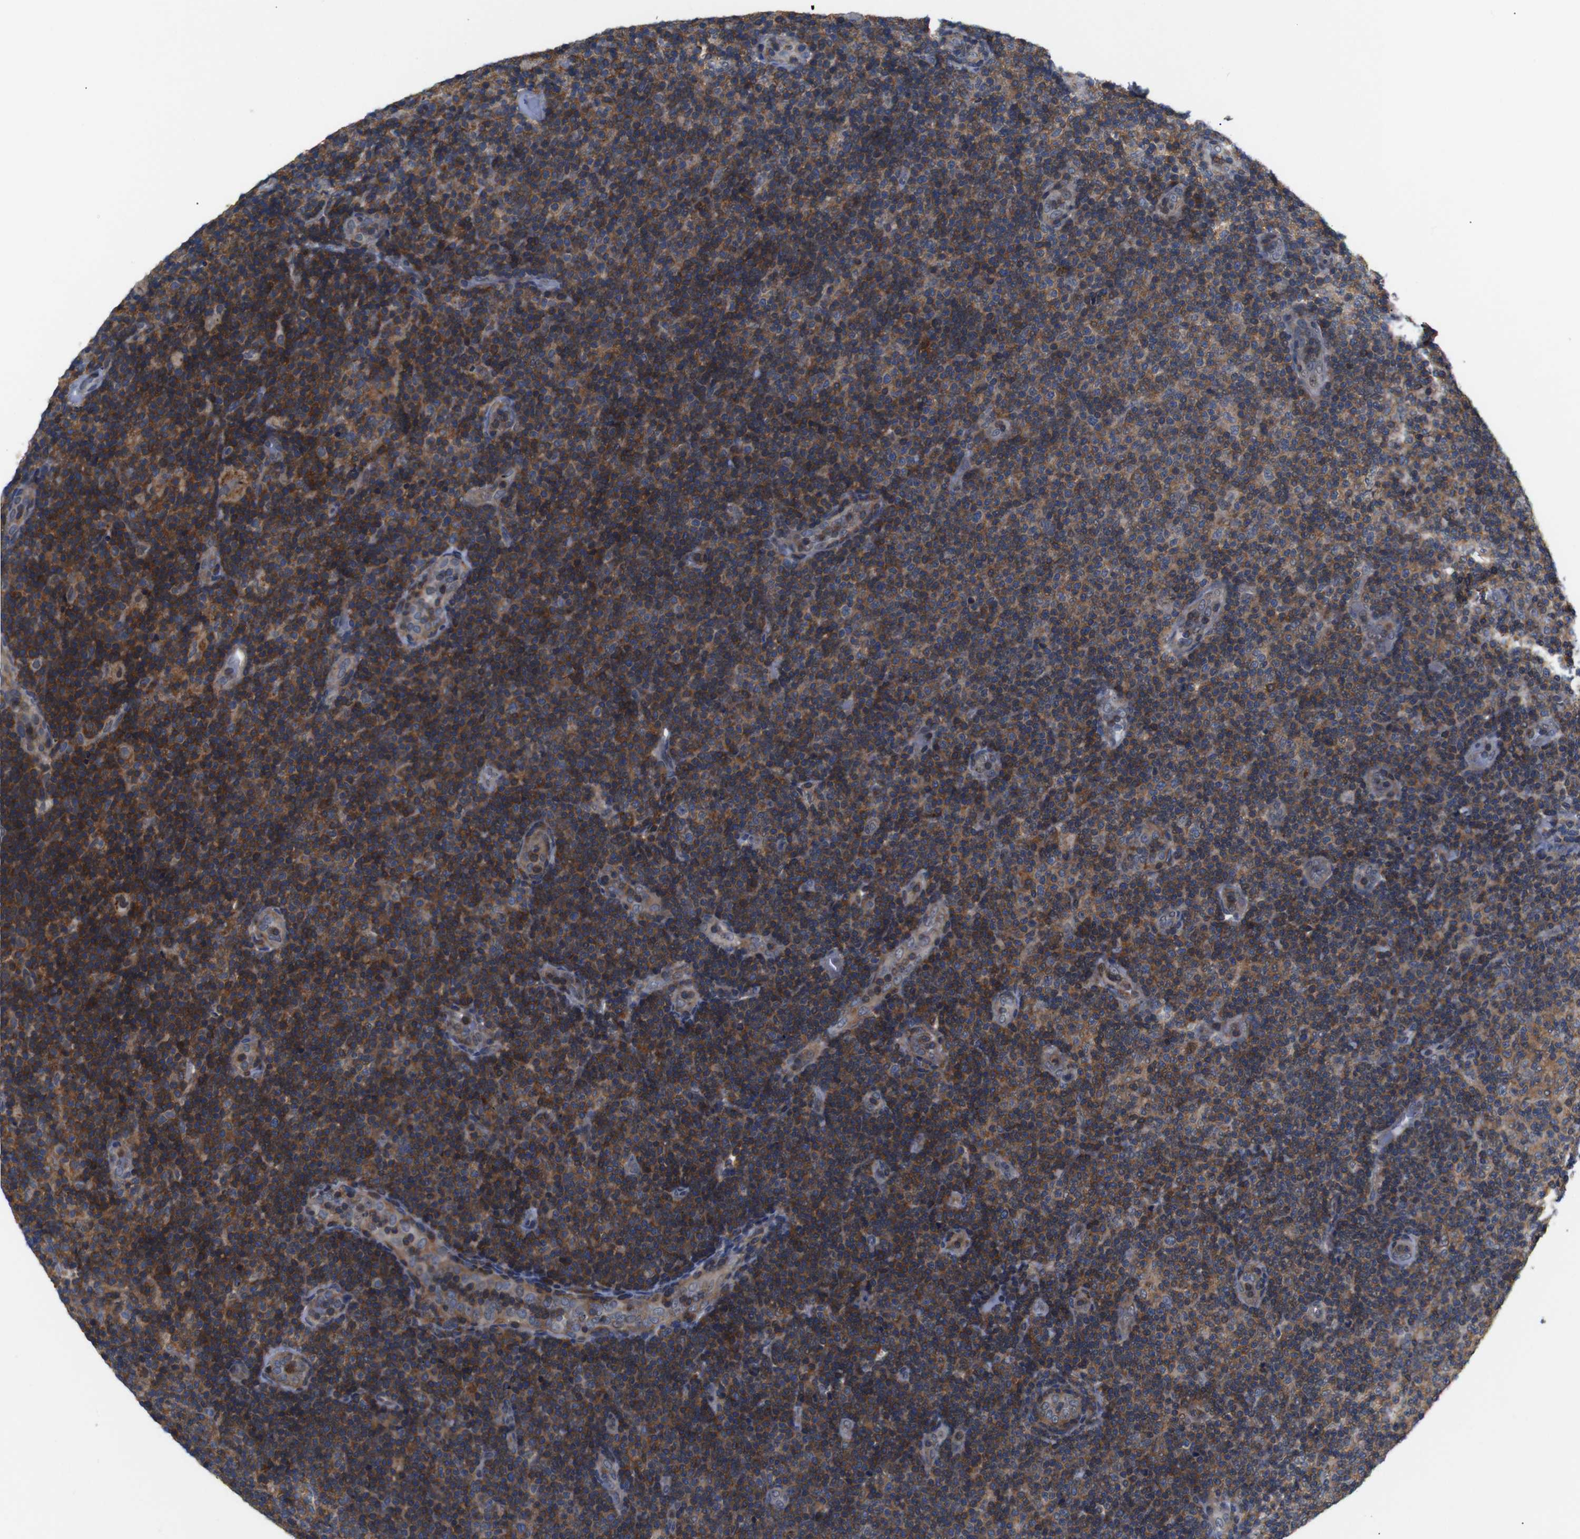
{"staining": {"intensity": "moderate", "quantity": ">75%", "location": "cytoplasmic/membranous"}, "tissue": "lymphoma", "cell_type": "Tumor cells", "image_type": "cancer", "snomed": [{"axis": "morphology", "description": "Malignant lymphoma, non-Hodgkin's type, Low grade"}, {"axis": "topography", "description": "Lymph node"}], "caption": "DAB (3,3'-diaminobenzidine) immunohistochemical staining of malignant lymphoma, non-Hodgkin's type (low-grade) displays moderate cytoplasmic/membranous protein staining in about >75% of tumor cells.", "gene": "BRWD3", "patient": {"sex": "male", "age": 83}}